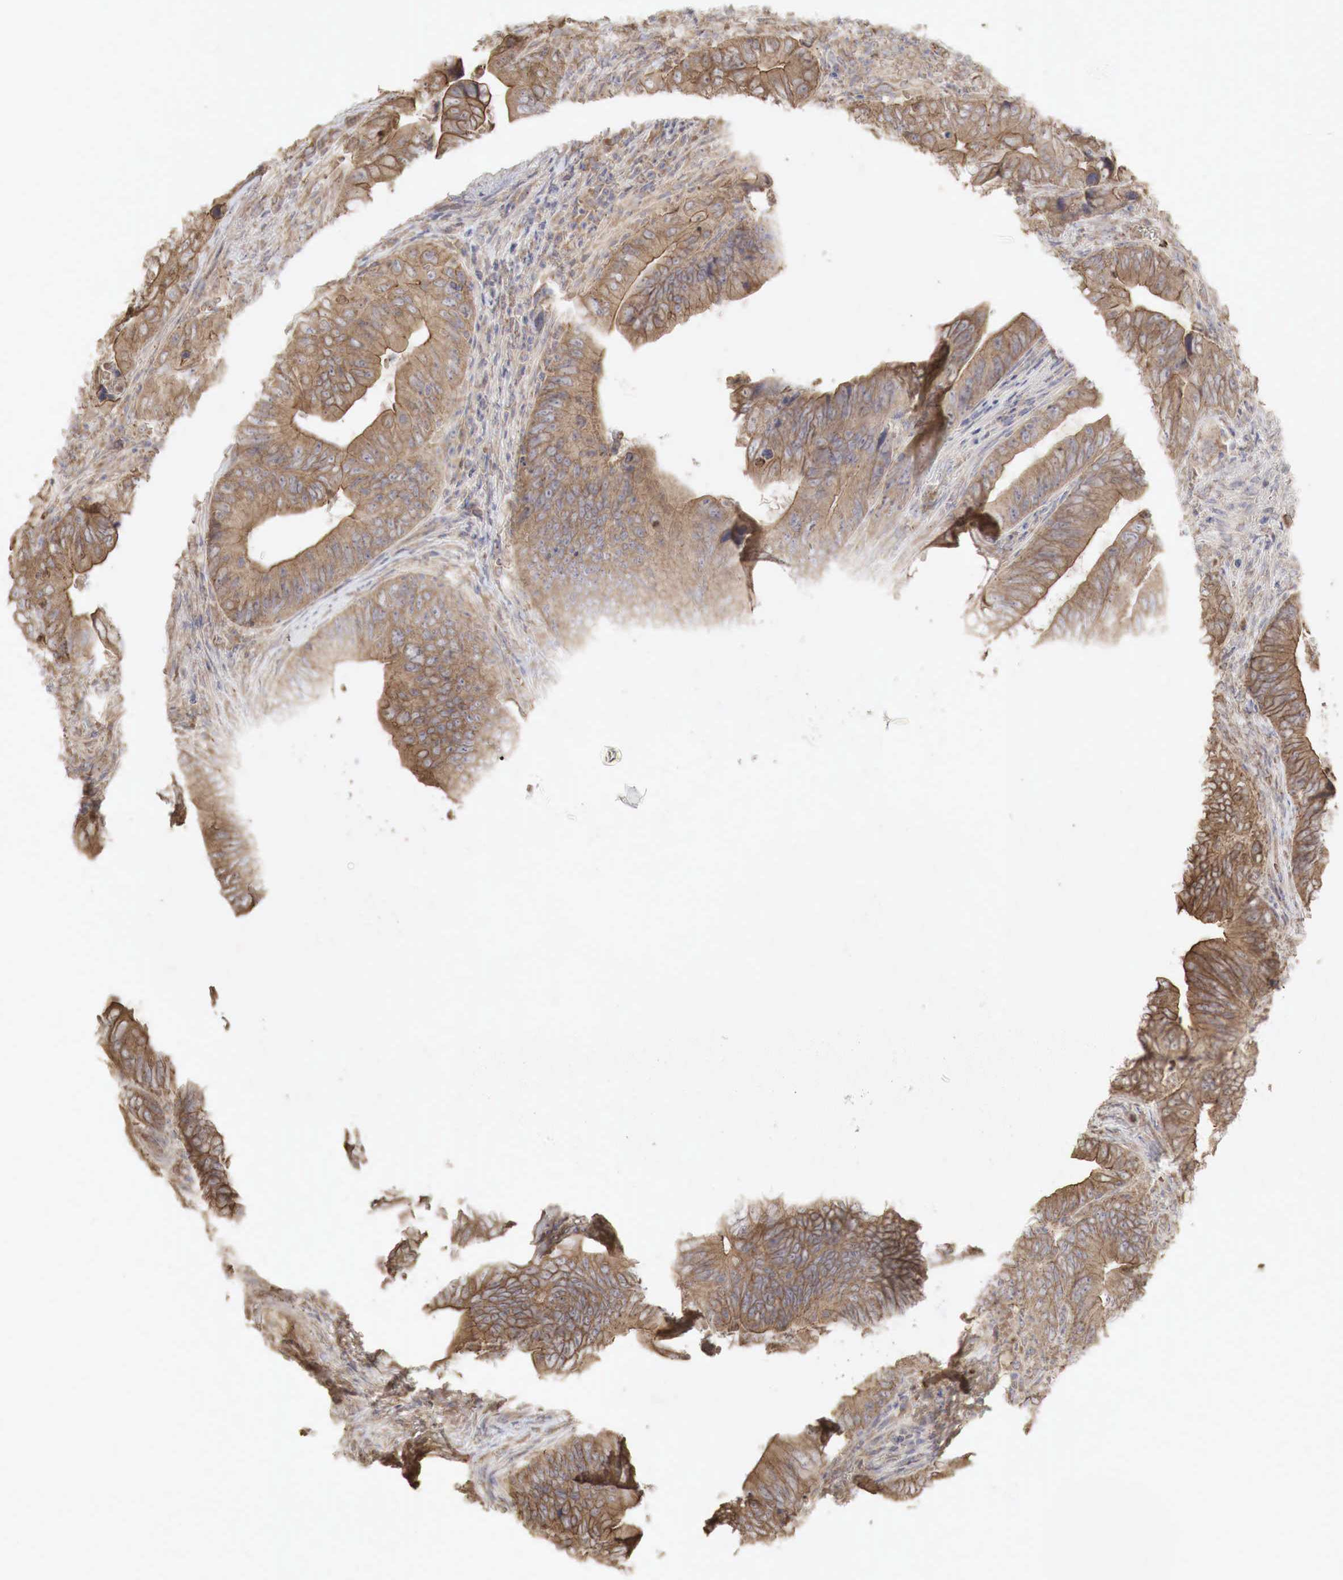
{"staining": {"intensity": "moderate", "quantity": ">75%", "location": "cytoplasmic/membranous"}, "tissue": "colorectal cancer", "cell_type": "Tumor cells", "image_type": "cancer", "snomed": [{"axis": "morphology", "description": "Adenocarcinoma, NOS"}, {"axis": "topography", "description": "Colon"}], "caption": "Protein staining exhibits moderate cytoplasmic/membranous positivity in approximately >75% of tumor cells in colorectal cancer.", "gene": "PABPC5", "patient": {"sex": "female", "age": 78}}